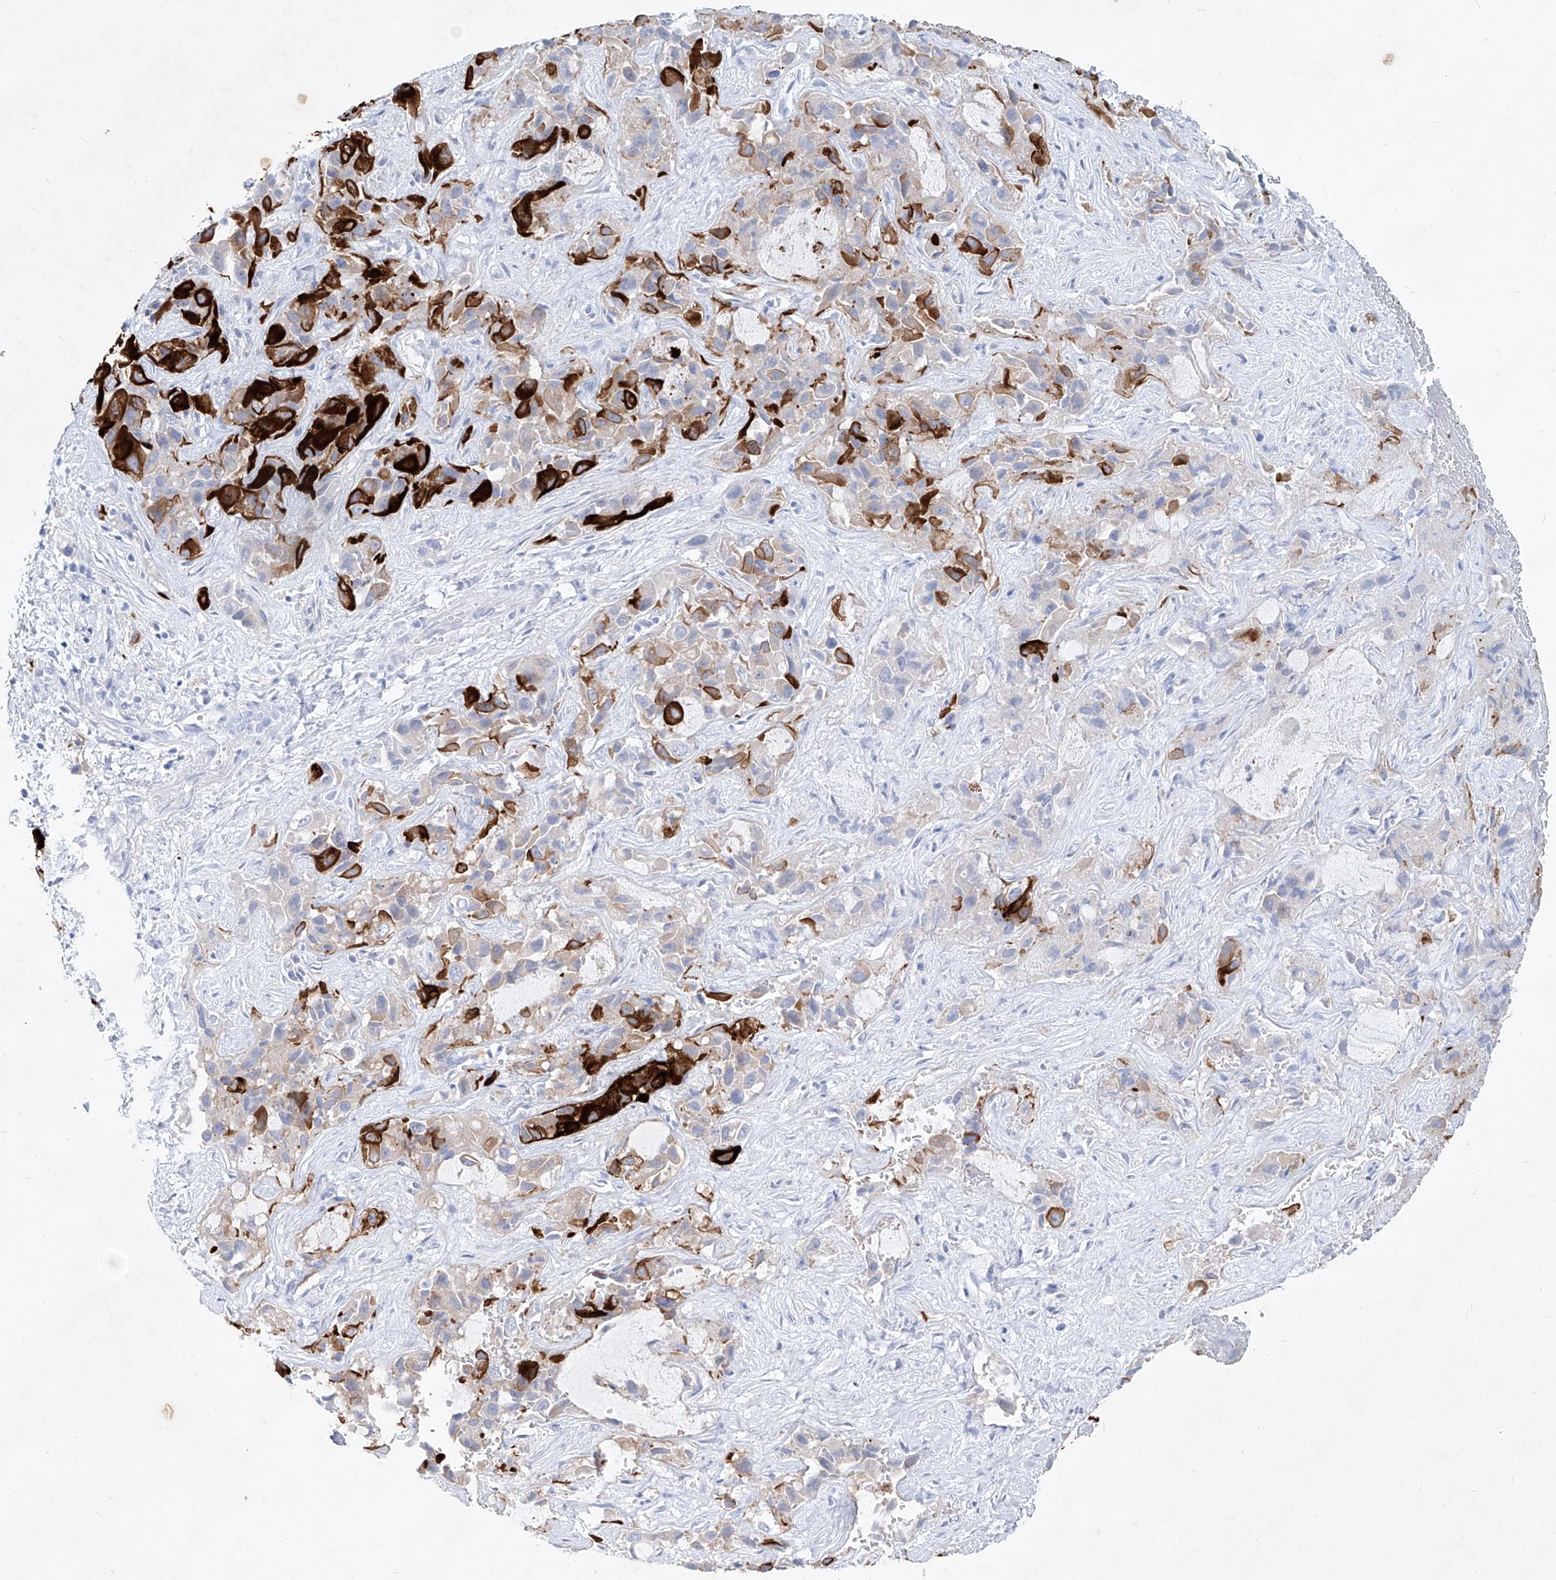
{"staining": {"intensity": "strong", "quantity": "25%-75%", "location": "cytoplasmic/membranous"}, "tissue": "liver cancer", "cell_type": "Tumor cells", "image_type": "cancer", "snomed": [{"axis": "morphology", "description": "Cholangiocarcinoma"}, {"axis": "topography", "description": "Liver"}], "caption": "Cholangiocarcinoma (liver) stained for a protein demonstrates strong cytoplasmic/membranous positivity in tumor cells.", "gene": "FRS3", "patient": {"sex": "female", "age": 52}}